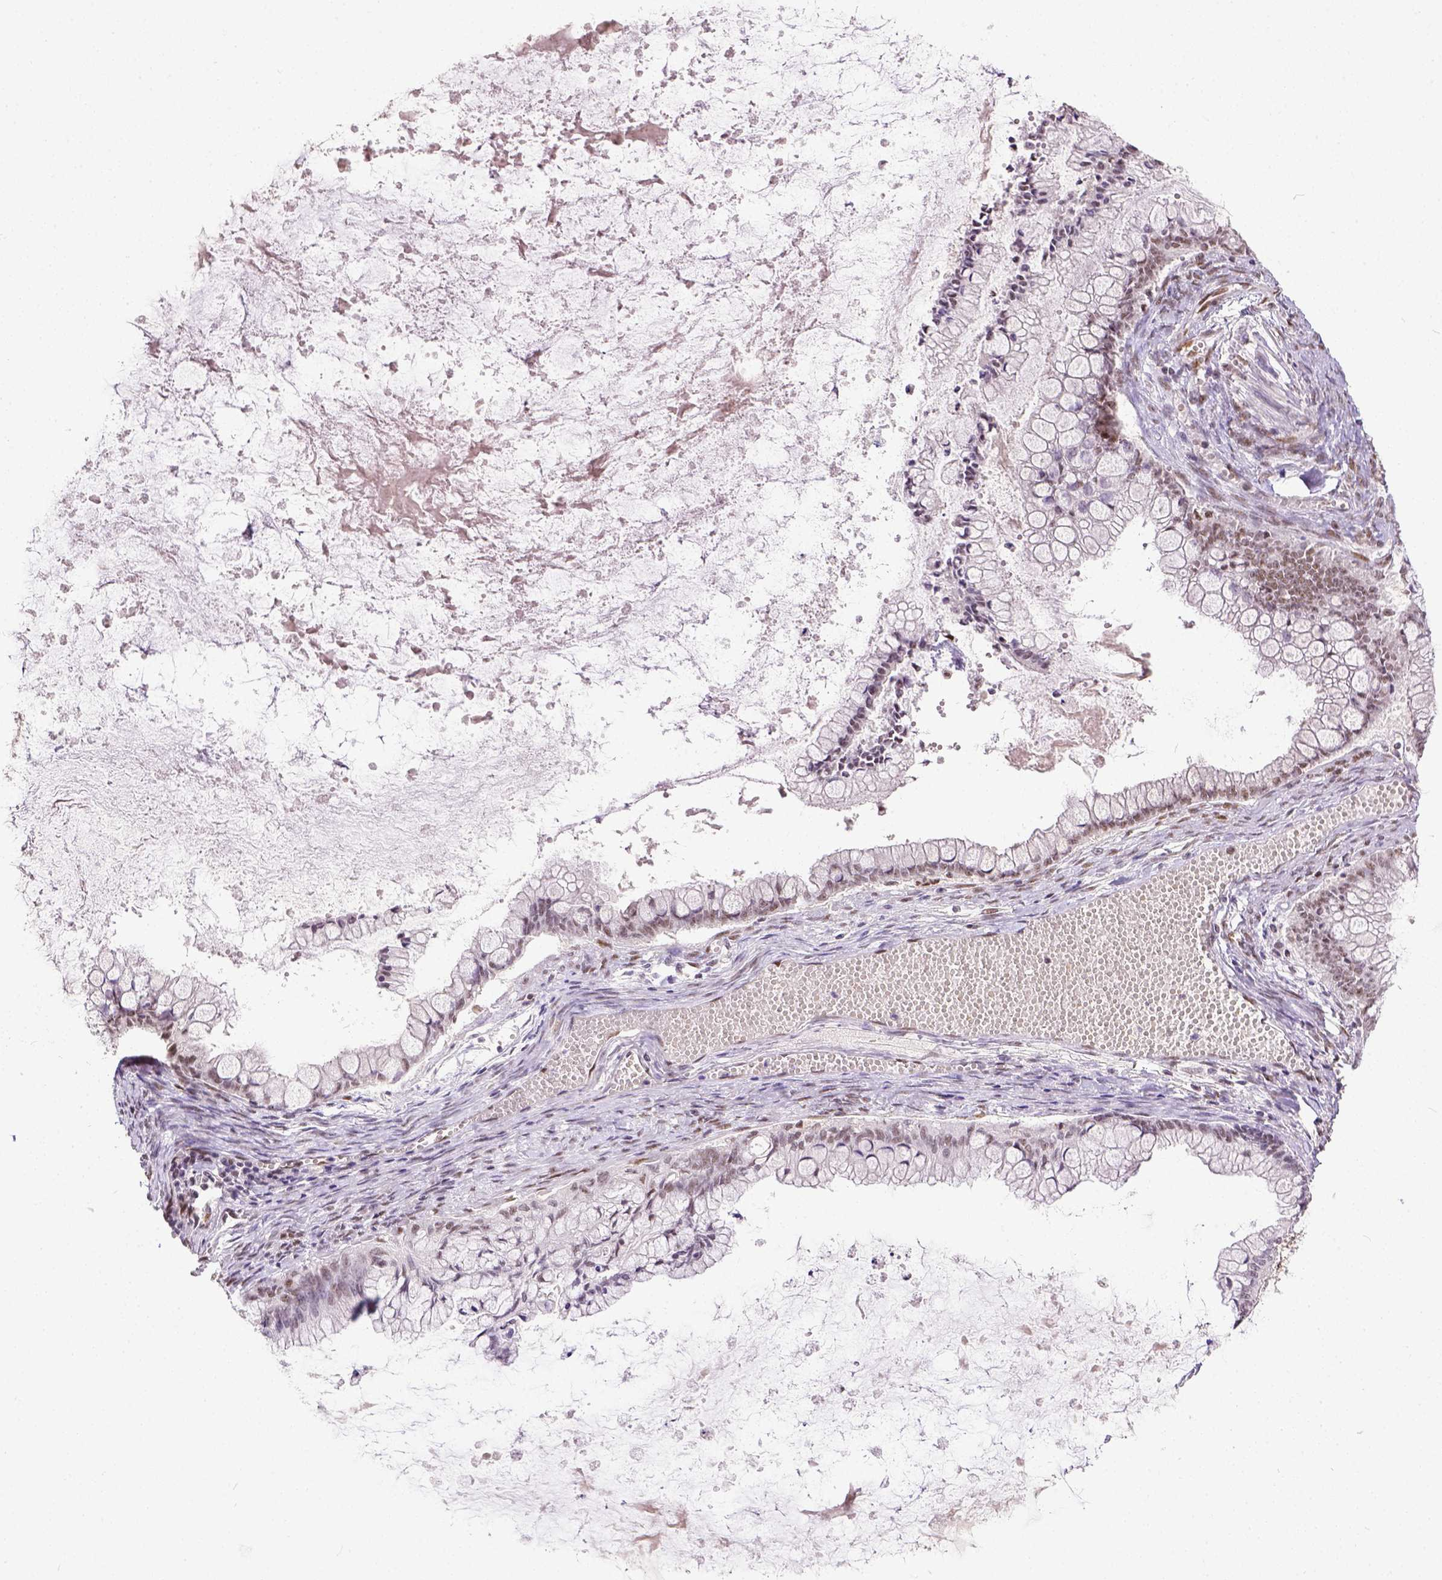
{"staining": {"intensity": "weak", "quantity": ">75%", "location": "nuclear"}, "tissue": "ovarian cancer", "cell_type": "Tumor cells", "image_type": "cancer", "snomed": [{"axis": "morphology", "description": "Cystadenocarcinoma, mucinous, NOS"}, {"axis": "topography", "description": "Ovary"}], "caption": "Immunohistochemical staining of ovarian cancer shows low levels of weak nuclear positivity in about >75% of tumor cells.", "gene": "ERCC1", "patient": {"sex": "female", "age": 67}}